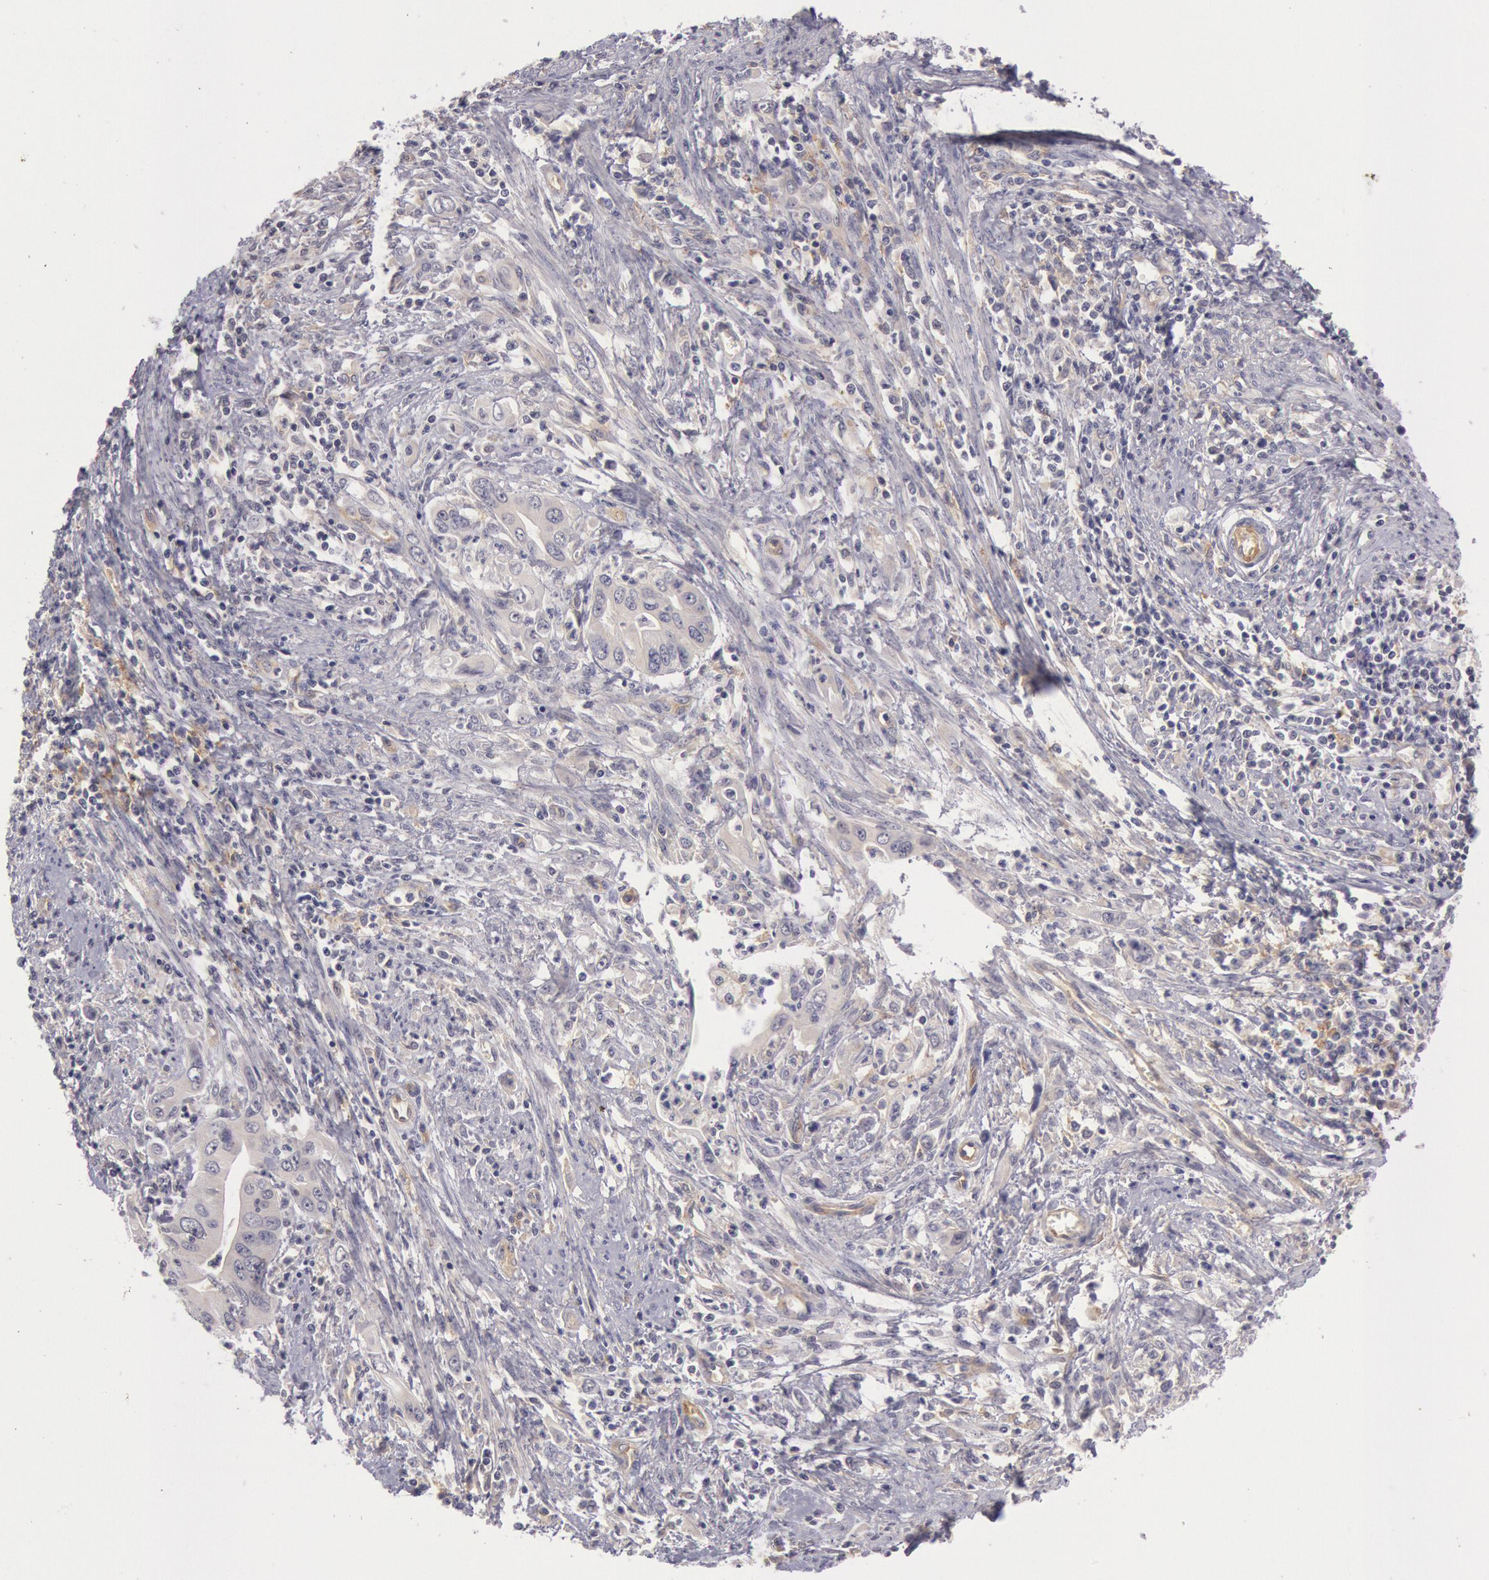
{"staining": {"intensity": "negative", "quantity": "none", "location": "none"}, "tissue": "cervical cancer", "cell_type": "Tumor cells", "image_type": "cancer", "snomed": [{"axis": "morphology", "description": "Normal tissue, NOS"}, {"axis": "morphology", "description": "Adenocarcinoma, NOS"}, {"axis": "topography", "description": "Cervix"}], "caption": "This is an IHC micrograph of cervical cancer. There is no expression in tumor cells.", "gene": "MYO5A", "patient": {"sex": "female", "age": 34}}